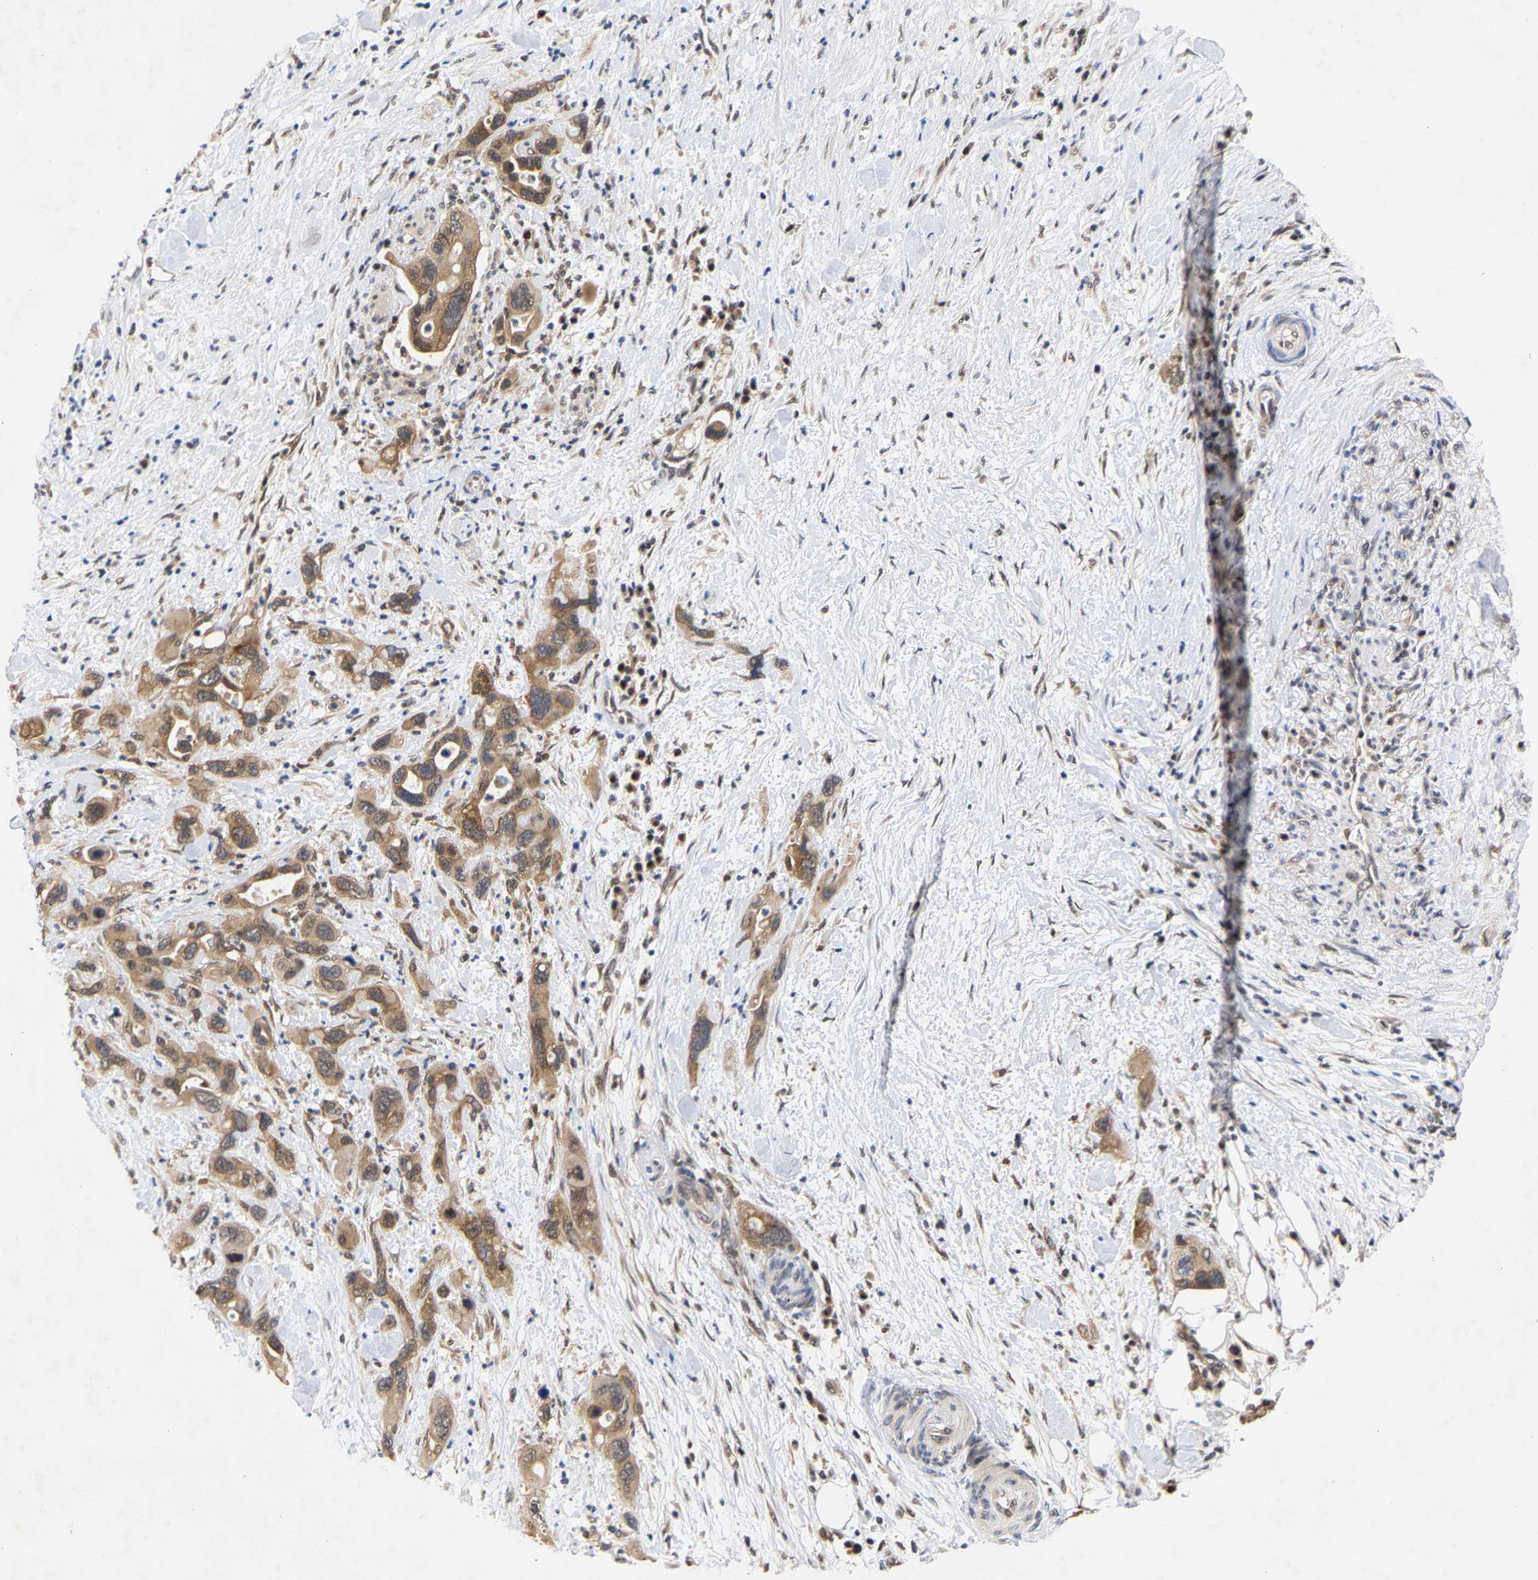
{"staining": {"intensity": "moderate", "quantity": ">75%", "location": "cytoplasmic/membranous"}, "tissue": "pancreatic cancer", "cell_type": "Tumor cells", "image_type": "cancer", "snomed": [{"axis": "morphology", "description": "Adenocarcinoma, NOS"}, {"axis": "topography", "description": "Pancreas"}], "caption": "Immunohistochemical staining of pancreatic adenocarcinoma exhibits medium levels of moderate cytoplasmic/membranous protein positivity in approximately >75% of tumor cells.", "gene": "CLIP2", "patient": {"sex": "female", "age": 70}}